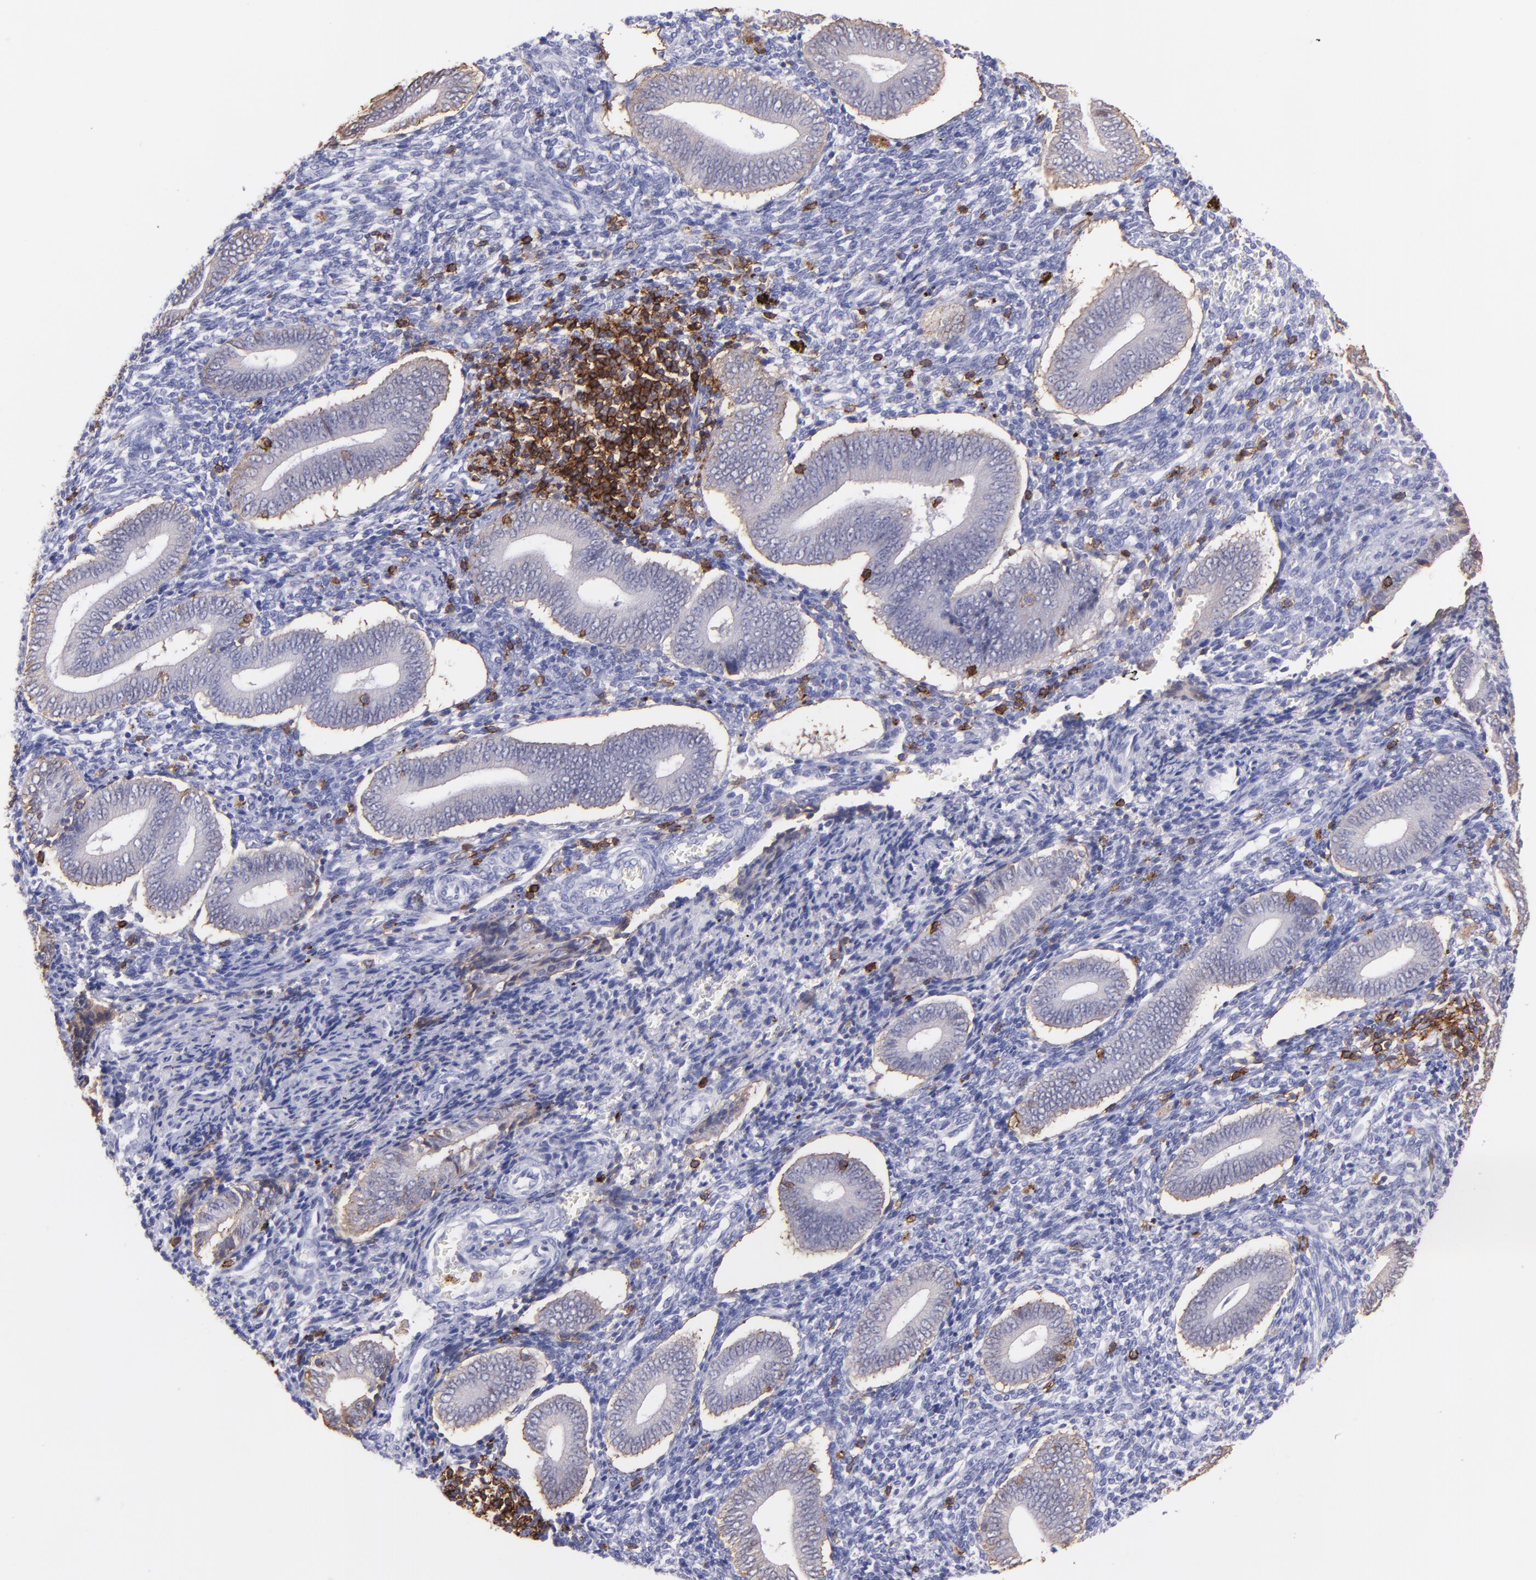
{"staining": {"intensity": "strong", "quantity": "<25%", "location": "cytoplasmic/membranous"}, "tissue": "endometrium", "cell_type": "Cells in endometrial stroma", "image_type": "normal", "snomed": [{"axis": "morphology", "description": "Normal tissue, NOS"}, {"axis": "topography", "description": "Uterus"}, {"axis": "topography", "description": "Endometrium"}], "caption": "Unremarkable endometrium was stained to show a protein in brown. There is medium levels of strong cytoplasmic/membranous expression in about <25% of cells in endometrial stroma. The staining is performed using DAB brown chromogen to label protein expression. The nuclei are counter-stained blue using hematoxylin.", "gene": "SPN", "patient": {"sex": "female", "age": 33}}